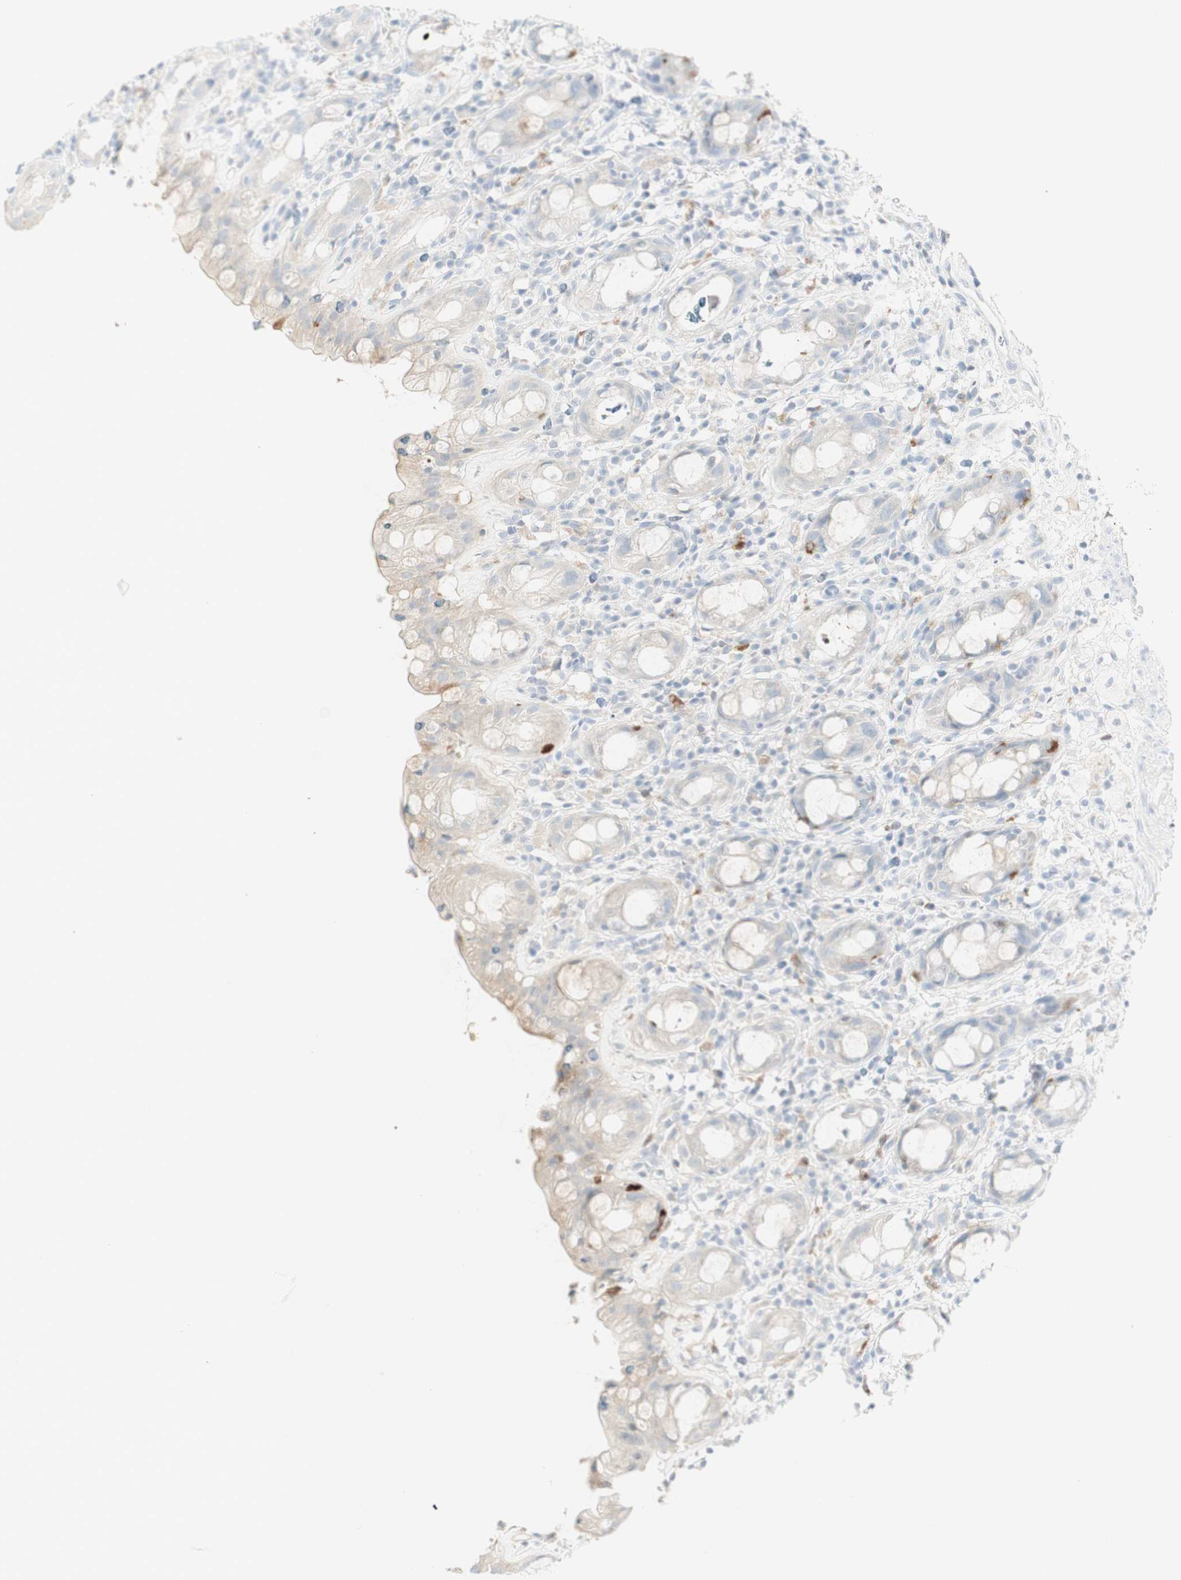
{"staining": {"intensity": "weak", "quantity": "25%-75%", "location": "cytoplasmic/membranous"}, "tissue": "rectum", "cell_type": "Glandular cells", "image_type": "normal", "snomed": [{"axis": "morphology", "description": "Normal tissue, NOS"}, {"axis": "topography", "description": "Rectum"}], "caption": "This image reveals immunohistochemistry (IHC) staining of unremarkable rectum, with low weak cytoplasmic/membranous positivity in approximately 25%-75% of glandular cells.", "gene": "MDK", "patient": {"sex": "male", "age": 44}}